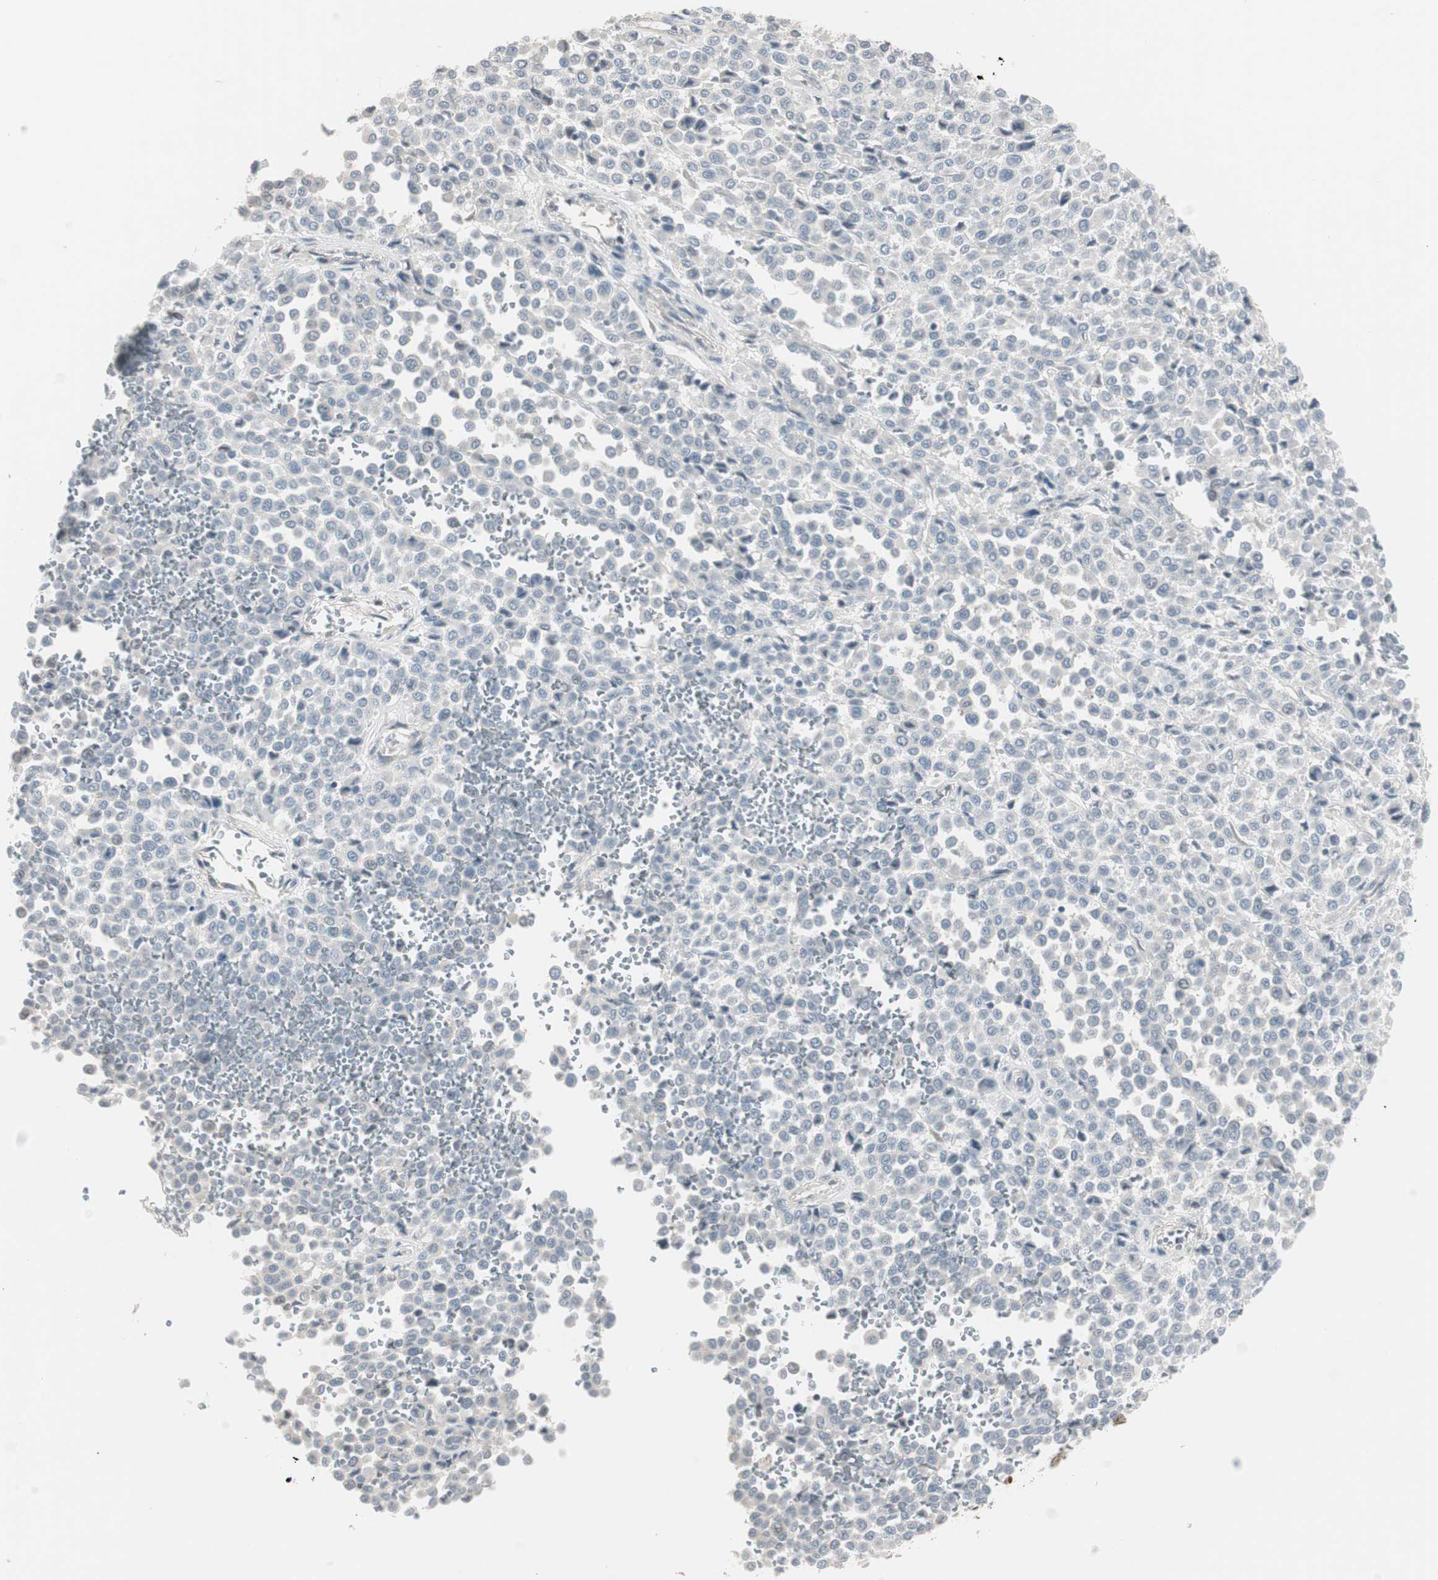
{"staining": {"intensity": "negative", "quantity": "none", "location": "none"}, "tissue": "melanoma", "cell_type": "Tumor cells", "image_type": "cancer", "snomed": [{"axis": "morphology", "description": "Malignant melanoma, Metastatic site"}, {"axis": "topography", "description": "Pancreas"}], "caption": "This photomicrograph is of malignant melanoma (metastatic site) stained with immunohistochemistry to label a protein in brown with the nuclei are counter-stained blue. There is no positivity in tumor cells. (Immunohistochemistry (ihc), brightfield microscopy, high magnification).", "gene": "DMPK", "patient": {"sex": "female", "age": 30}}